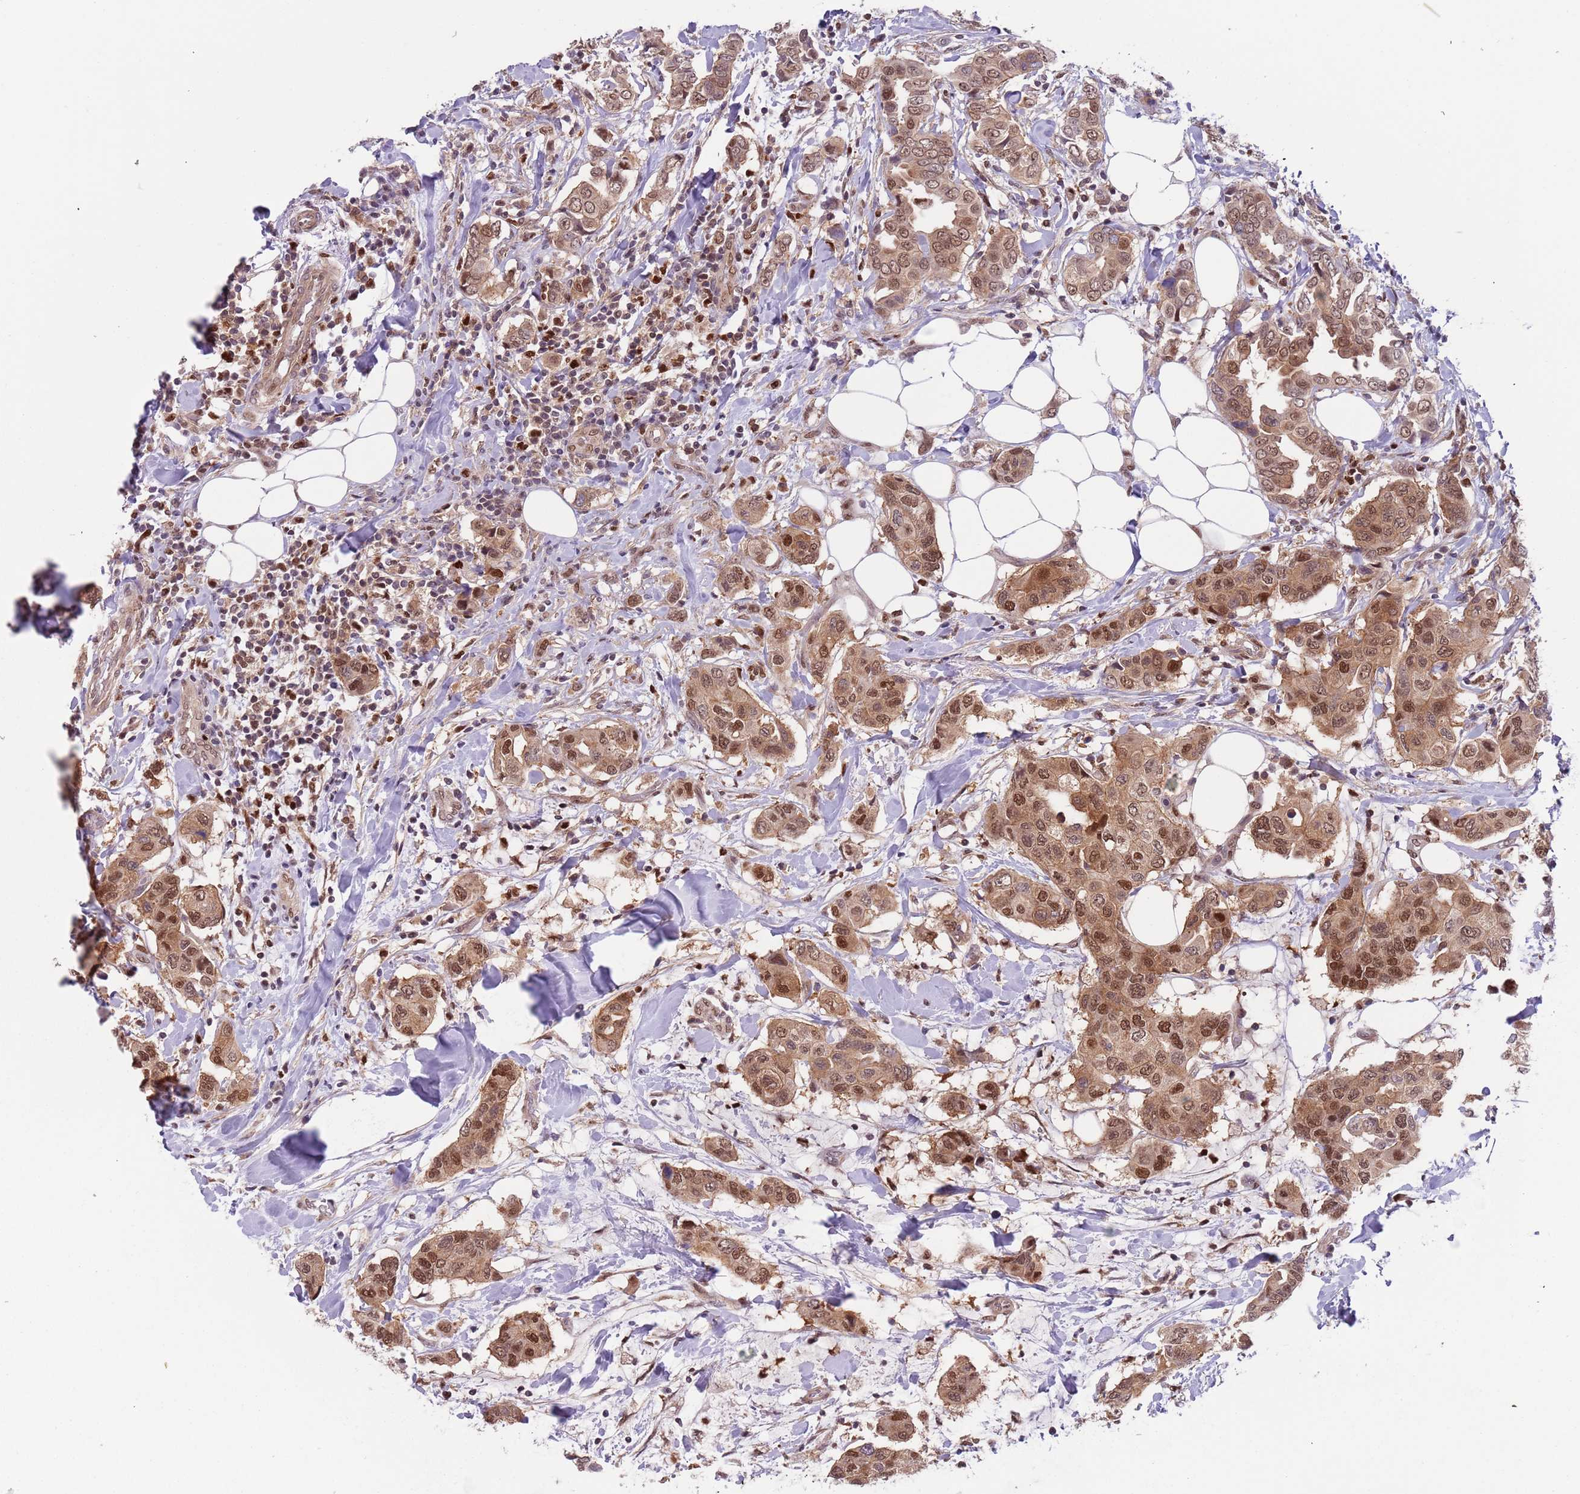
{"staining": {"intensity": "moderate", "quantity": ">75%", "location": "cytoplasmic/membranous,nuclear"}, "tissue": "breast cancer", "cell_type": "Tumor cells", "image_type": "cancer", "snomed": [{"axis": "morphology", "description": "Lobular carcinoma"}, {"axis": "topography", "description": "Breast"}], "caption": "A brown stain highlights moderate cytoplasmic/membranous and nuclear expression of a protein in human breast lobular carcinoma tumor cells.", "gene": "RMND5B", "patient": {"sex": "female", "age": 51}}